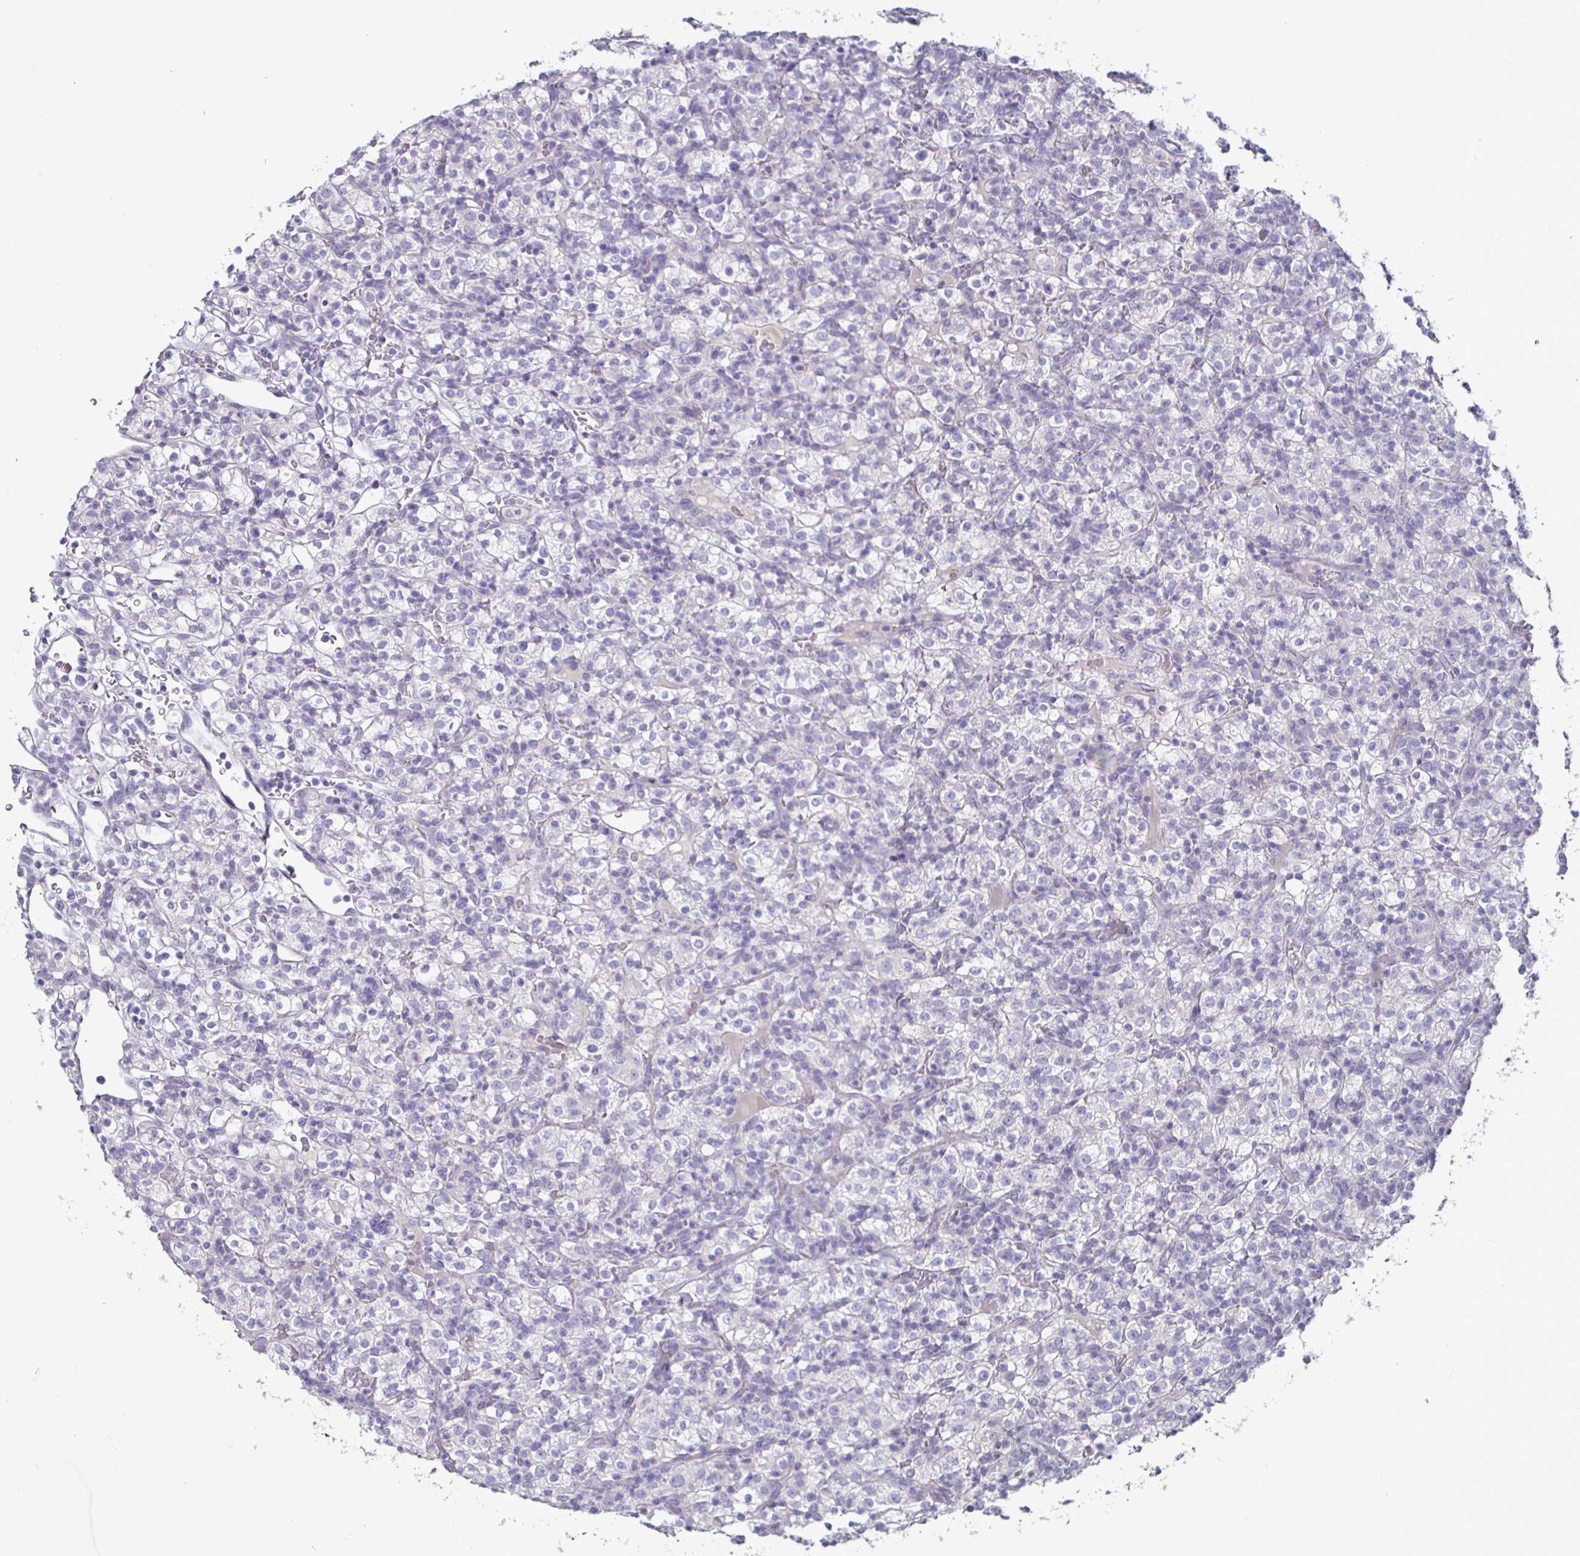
{"staining": {"intensity": "negative", "quantity": "none", "location": "none"}, "tissue": "renal cancer", "cell_type": "Tumor cells", "image_type": "cancer", "snomed": [{"axis": "morphology", "description": "Normal tissue, NOS"}, {"axis": "morphology", "description": "Adenocarcinoma, NOS"}, {"axis": "topography", "description": "Kidney"}], "caption": "Immunohistochemical staining of human adenocarcinoma (renal) reveals no significant expression in tumor cells.", "gene": "ENPP1", "patient": {"sex": "female", "age": 72}}